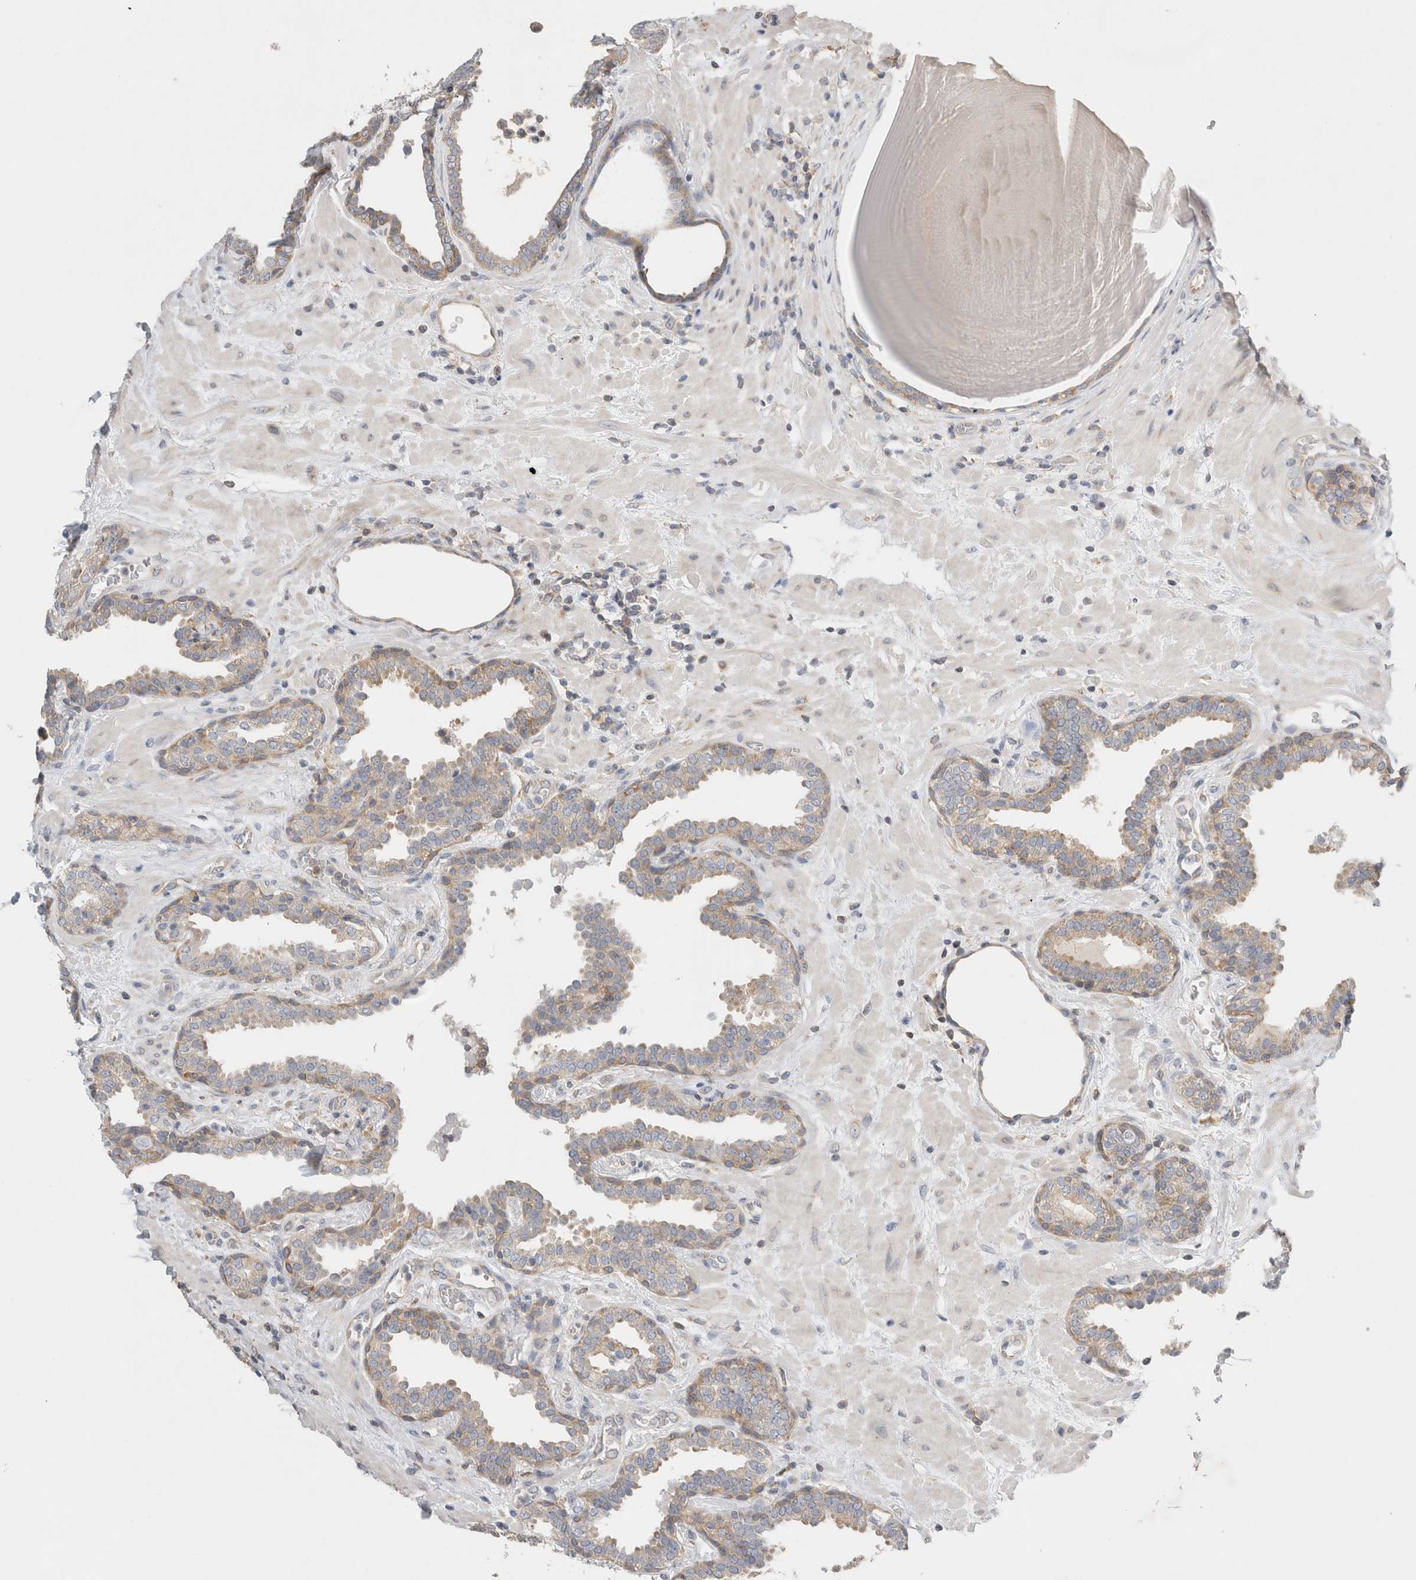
{"staining": {"intensity": "weak", "quantity": "25%-75%", "location": "cytoplasmic/membranous"}, "tissue": "prostate", "cell_type": "Glandular cells", "image_type": "normal", "snomed": [{"axis": "morphology", "description": "Normal tissue, NOS"}, {"axis": "topography", "description": "Prostate"}], "caption": "IHC (DAB) staining of unremarkable human prostate exhibits weak cytoplasmic/membranous protein expression in approximately 25%-75% of glandular cells.", "gene": "ZNF23", "patient": {"sex": "male", "age": 51}}